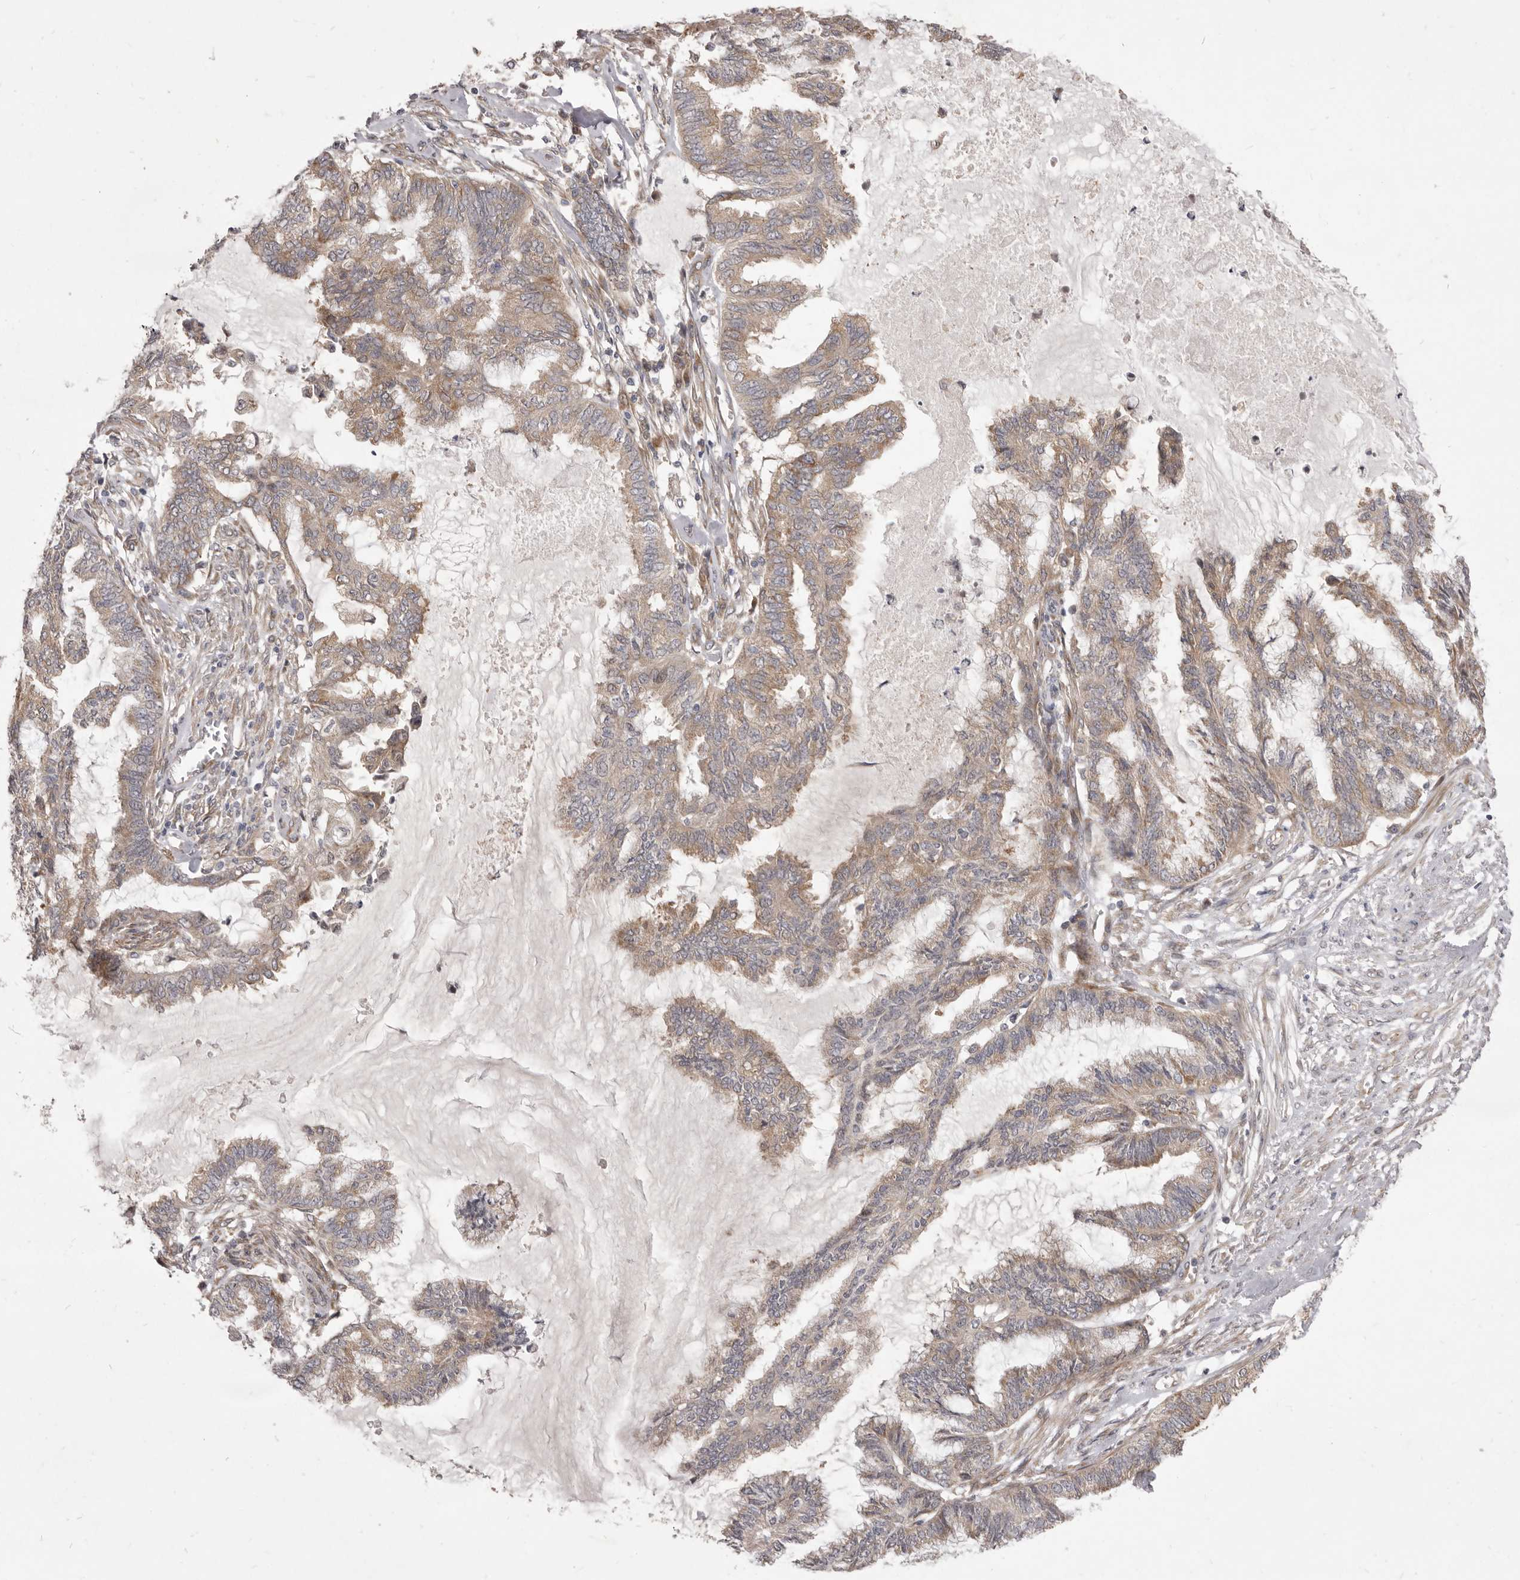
{"staining": {"intensity": "moderate", "quantity": "25%-75%", "location": "cytoplasmic/membranous"}, "tissue": "endometrial cancer", "cell_type": "Tumor cells", "image_type": "cancer", "snomed": [{"axis": "morphology", "description": "Adenocarcinoma, NOS"}, {"axis": "topography", "description": "Endometrium"}], "caption": "The immunohistochemical stain shows moderate cytoplasmic/membranous positivity in tumor cells of endometrial cancer tissue.", "gene": "TBC1D8B", "patient": {"sex": "female", "age": 86}}